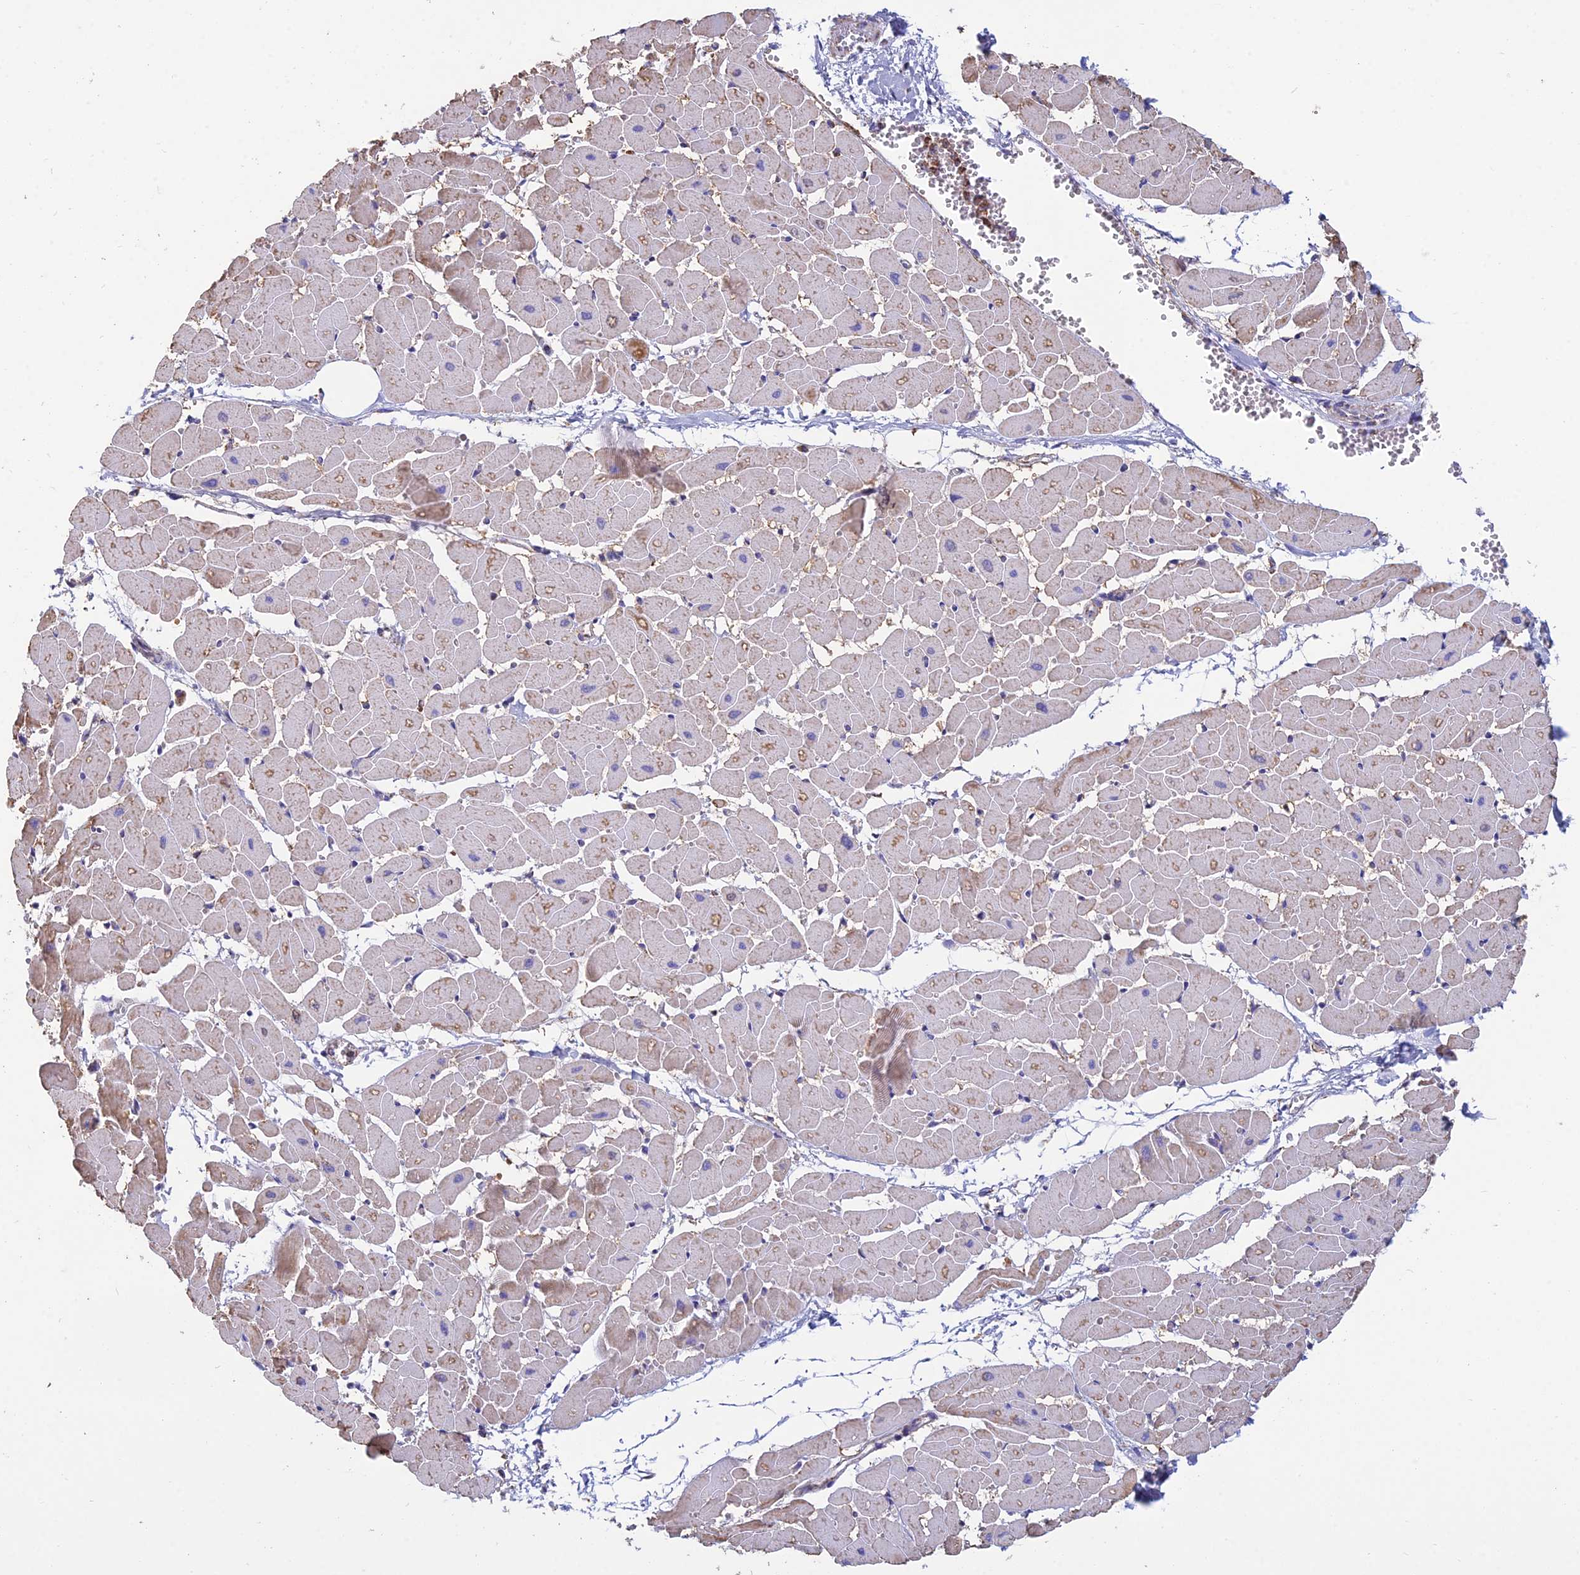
{"staining": {"intensity": "weak", "quantity": ">75%", "location": "cytoplasmic/membranous"}, "tissue": "heart muscle", "cell_type": "Cardiomyocytes", "image_type": "normal", "snomed": [{"axis": "morphology", "description": "Normal tissue, NOS"}, {"axis": "topography", "description": "Heart"}], "caption": "Immunohistochemical staining of normal heart muscle displays weak cytoplasmic/membranous protein staining in about >75% of cardiomyocytes.", "gene": "OR2W3", "patient": {"sex": "female", "age": 19}}